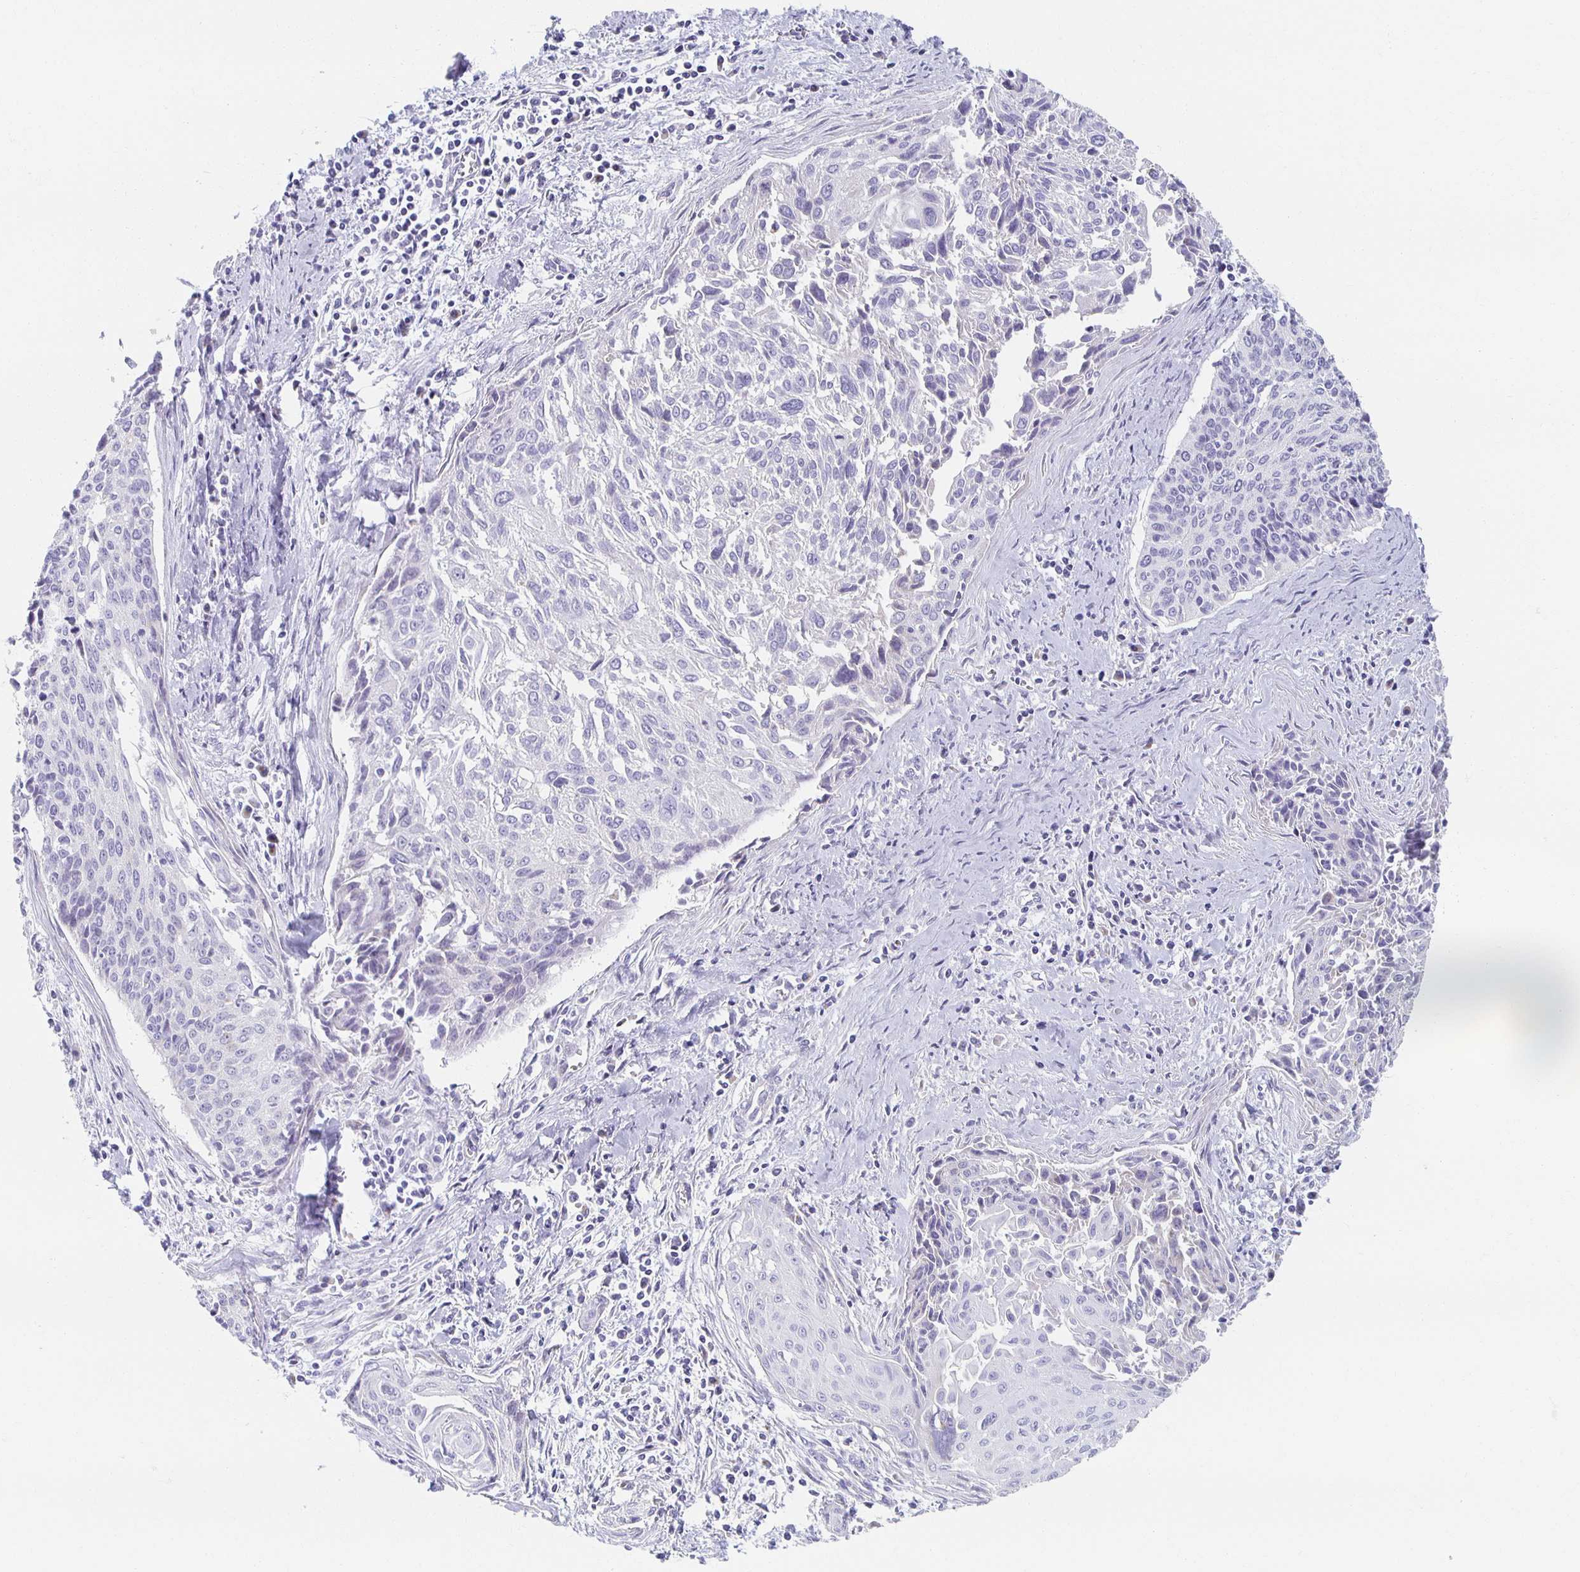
{"staining": {"intensity": "negative", "quantity": "none", "location": "none"}, "tissue": "cervical cancer", "cell_type": "Tumor cells", "image_type": "cancer", "snomed": [{"axis": "morphology", "description": "Squamous cell carcinoma, NOS"}, {"axis": "topography", "description": "Cervix"}], "caption": "Tumor cells show no significant positivity in cervical squamous cell carcinoma.", "gene": "TEX44", "patient": {"sex": "female", "age": 55}}